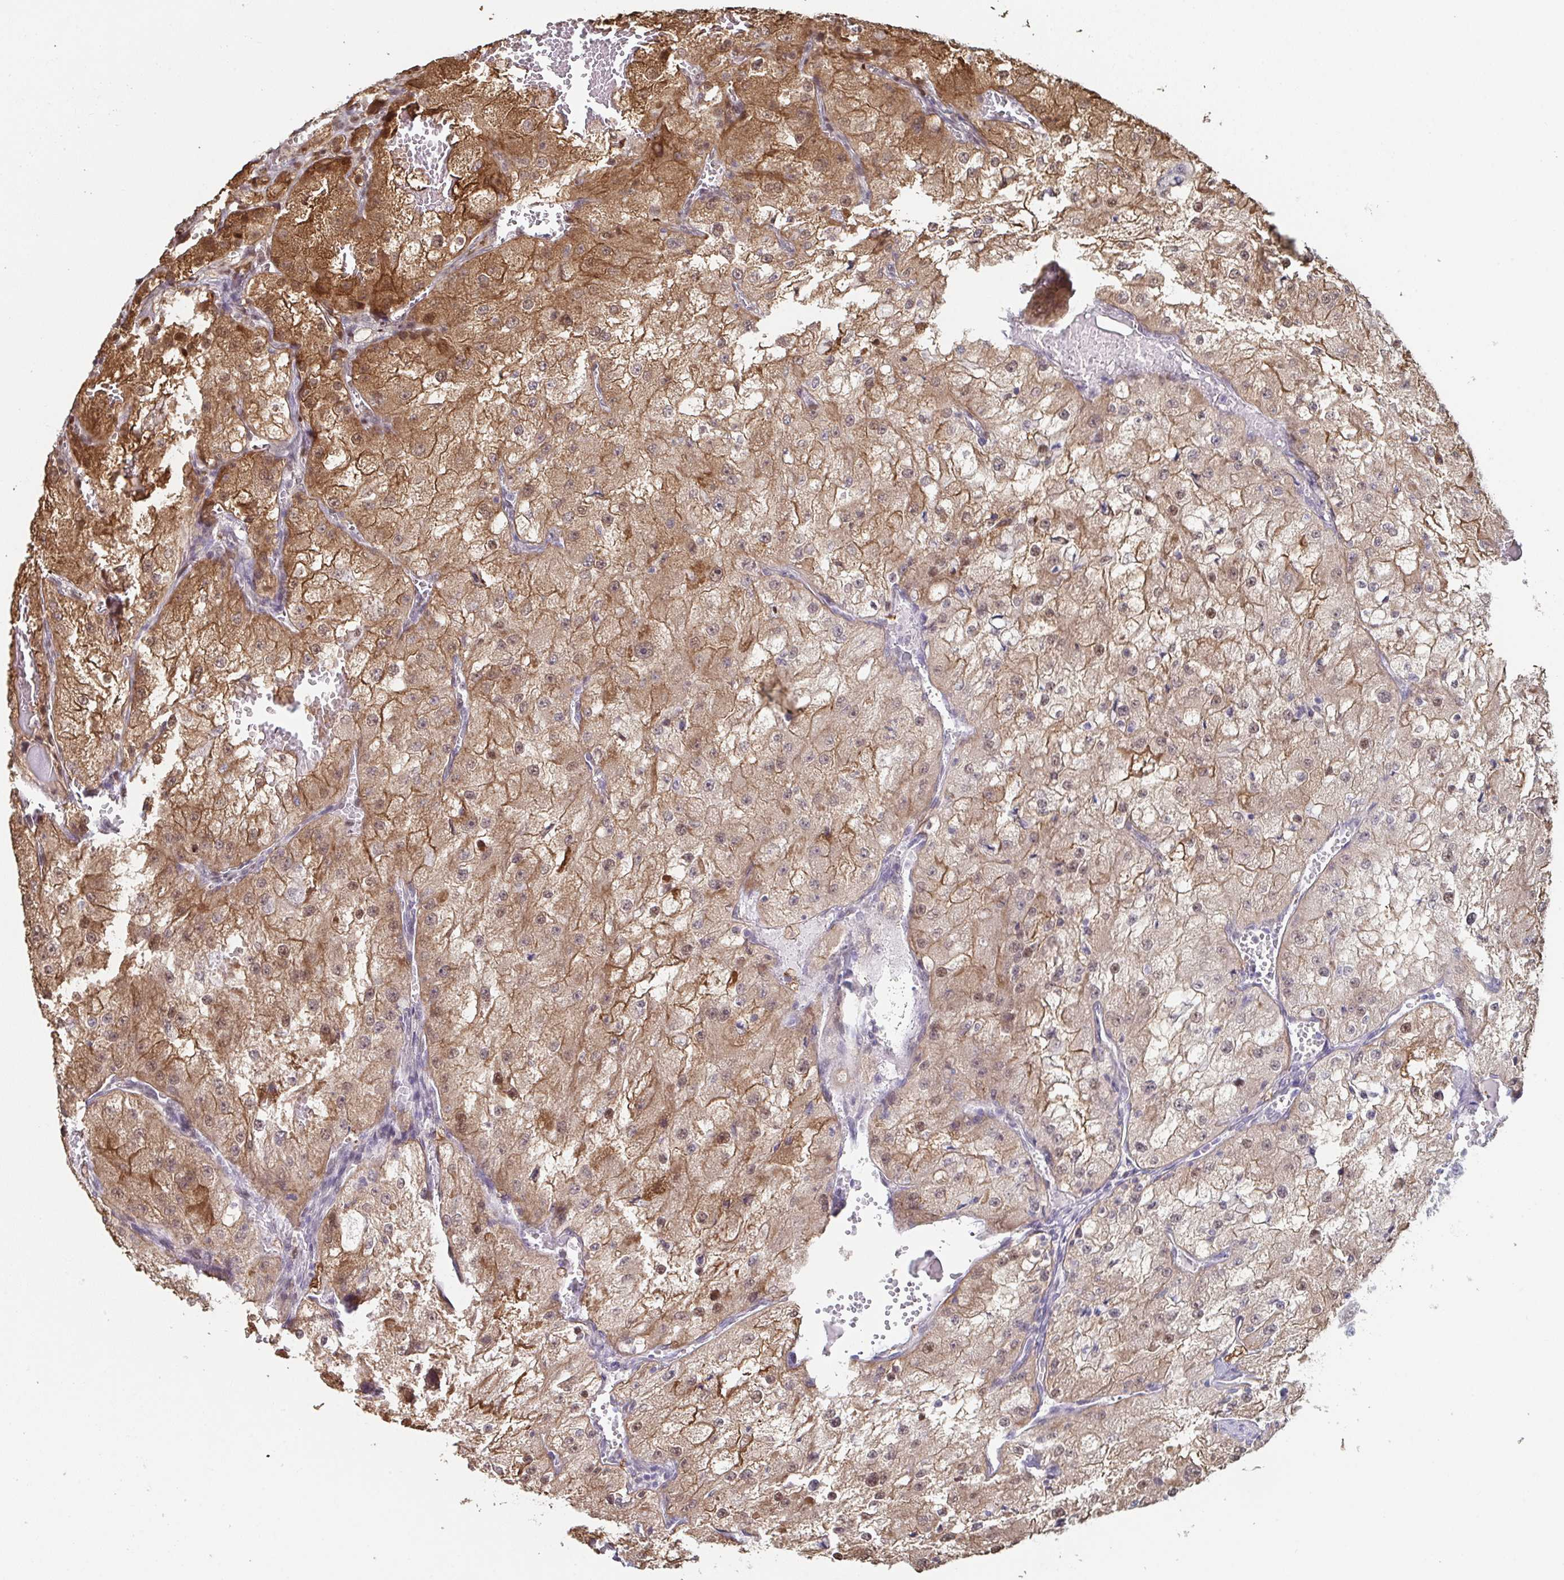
{"staining": {"intensity": "moderate", "quantity": ">75%", "location": "cytoplasmic/membranous,nuclear"}, "tissue": "renal cancer", "cell_type": "Tumor cells", "image_type": "cancer", "snomed": [{"axis": "morphology", "description": "Adenocarcinoma, NOS"}, {"axis": "topography", "description": "Kidney"}], "caption": "An immunohistochemistry (IHC) image of tumor tissue is shown. Protein staining in brown labels moderate cytoplasmic/membranous and nuclear positivity in renal cancer (adenocarcinoma) within tumor cells. (DAB (3,3'-diaminobenzidine) IHC, brown staining for protein, blue staining for nuclei).", "gene": "ACD", "patient": {"sex": "female", "age": 74}}